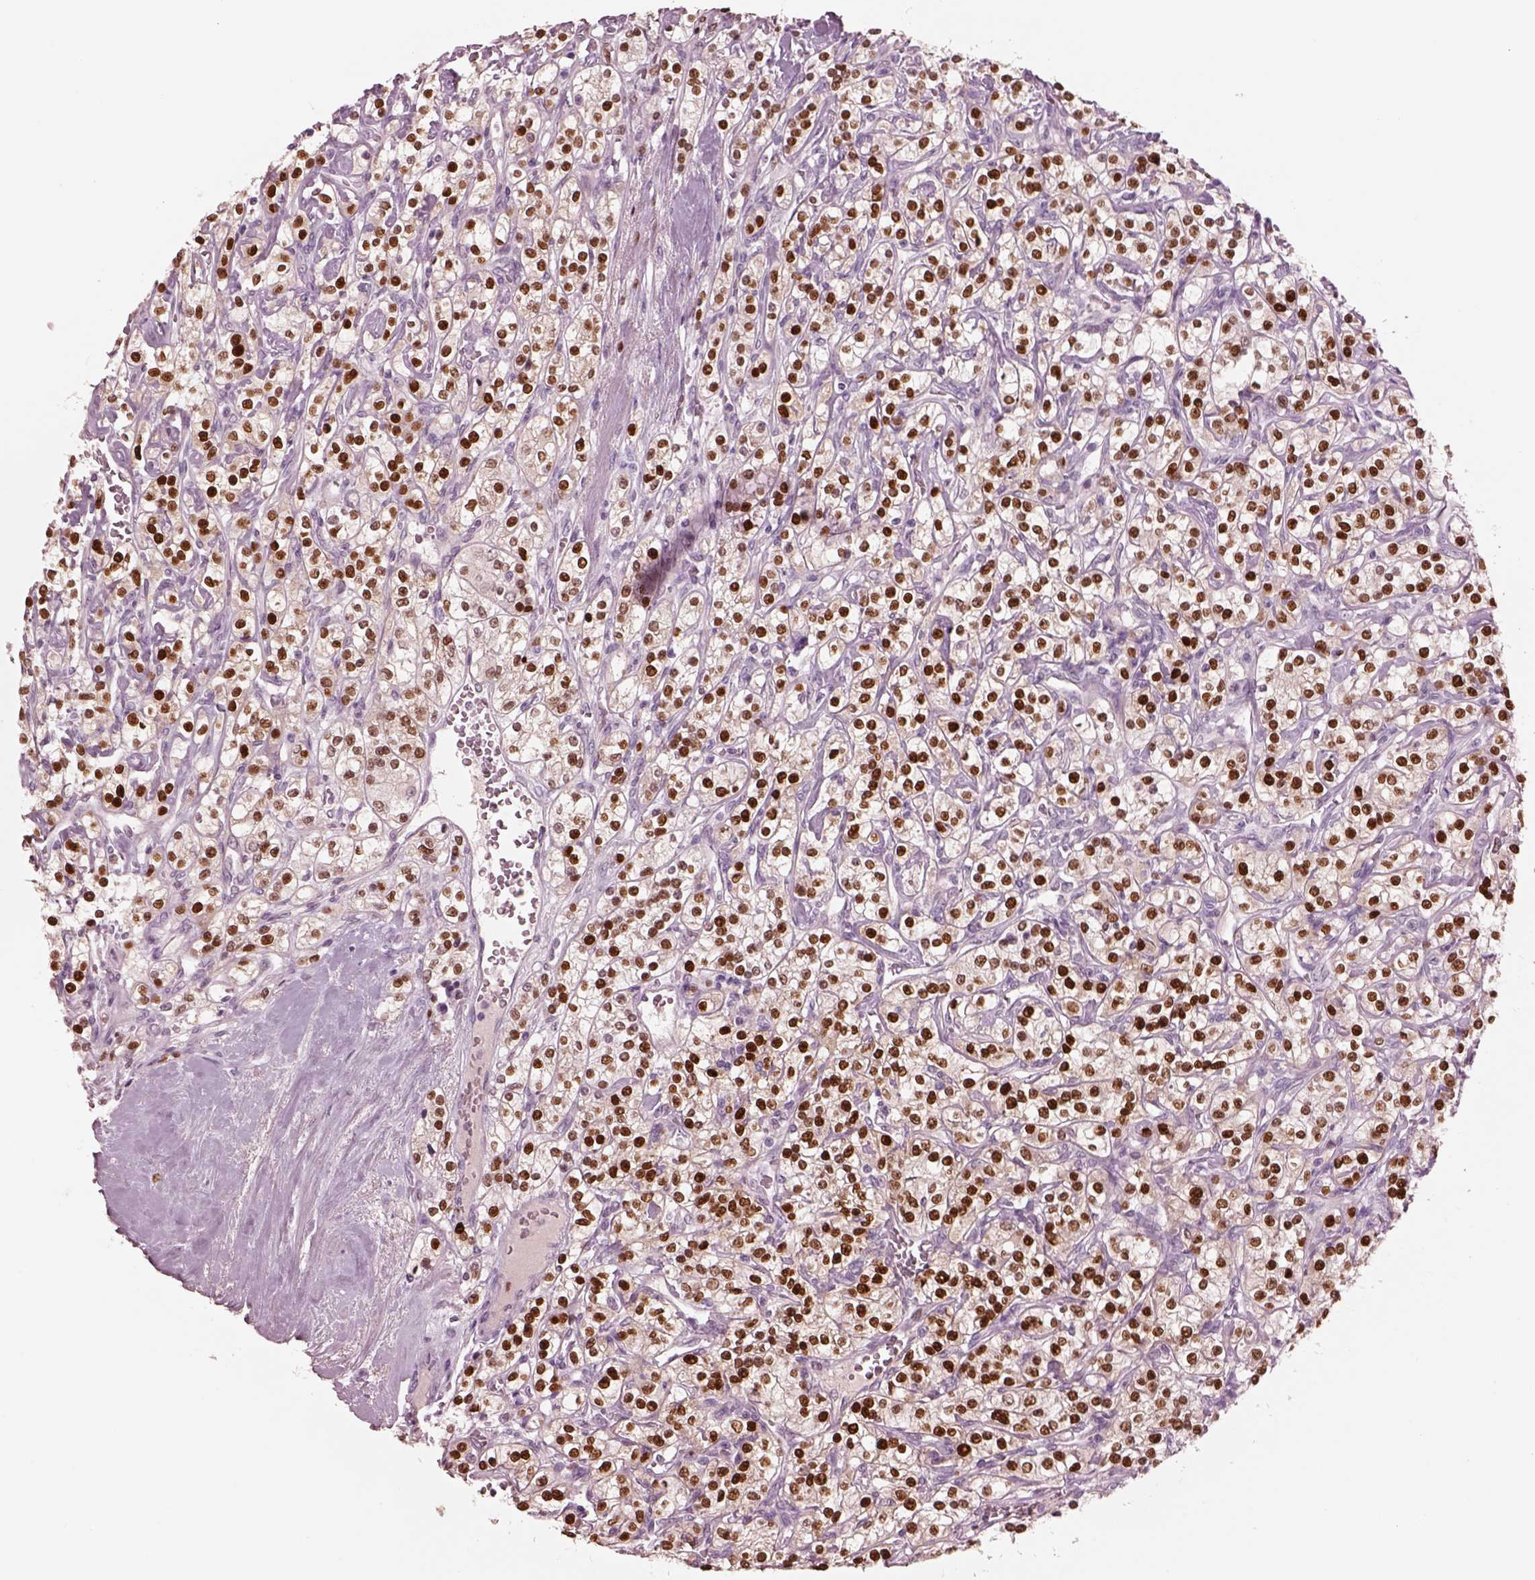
{"staining": {"intensity": "strong", "quantity": ">75%", "location": "nuclear"}, "tissue": "renal cancer", "cell_type": "Tumor cells", "image_type": "cancer", "snomed": [{"axis": "morphology", "description": "Adenocarcinoma, NOS"}, {"axis": "topography", "description": "Kidney"}], "caption": "Protein expression analysis of renal adenocarcinoma shows strong nuclear positivity in about >75% of tumor cells. Nuclei are stained in blue.", "gene": "SOX9", "patient": {"sex": "male", "age": 77}}